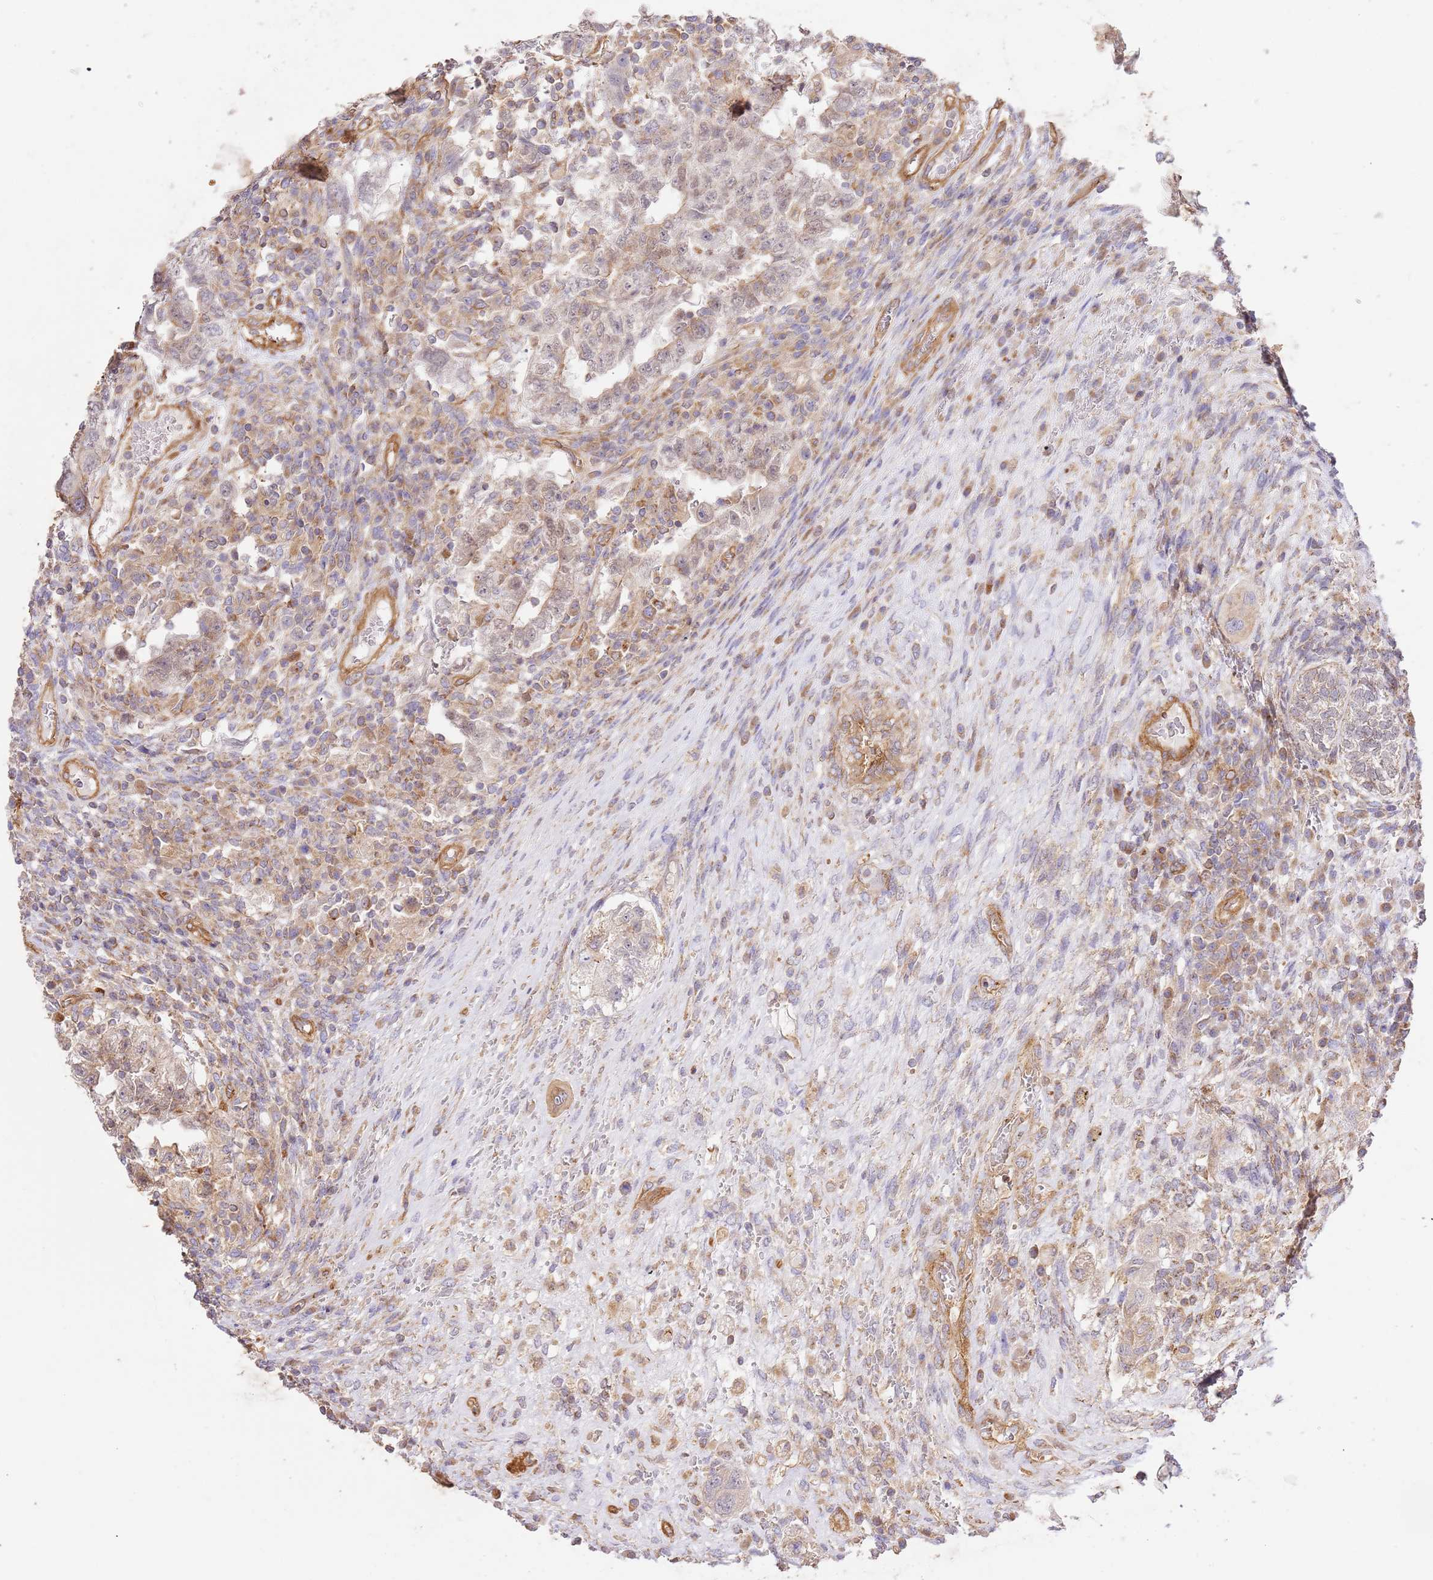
{"staining": {"intensity": "moderate", "quantity": "25%-75%", "location": "cytoplasmic/membranous"}, "tissue": "testis cancer", "cell_type": "Tumor cells", "image_type": "cancer", "snomed": [{"axis": "morphology", "description": "Carcinoma, Embryonal, NOS"}, {"axis": "topography", "description": "Testis"}], "caption": "Testis embryonal carcinoma was stained to show a protein in brown. There is medium levels of moderate cytoplasmic/membranous staining in approximately 25%-75% of tumor cells.", "gene": "ZBTB39", "patient": {"sex": "male", "age": 26}}